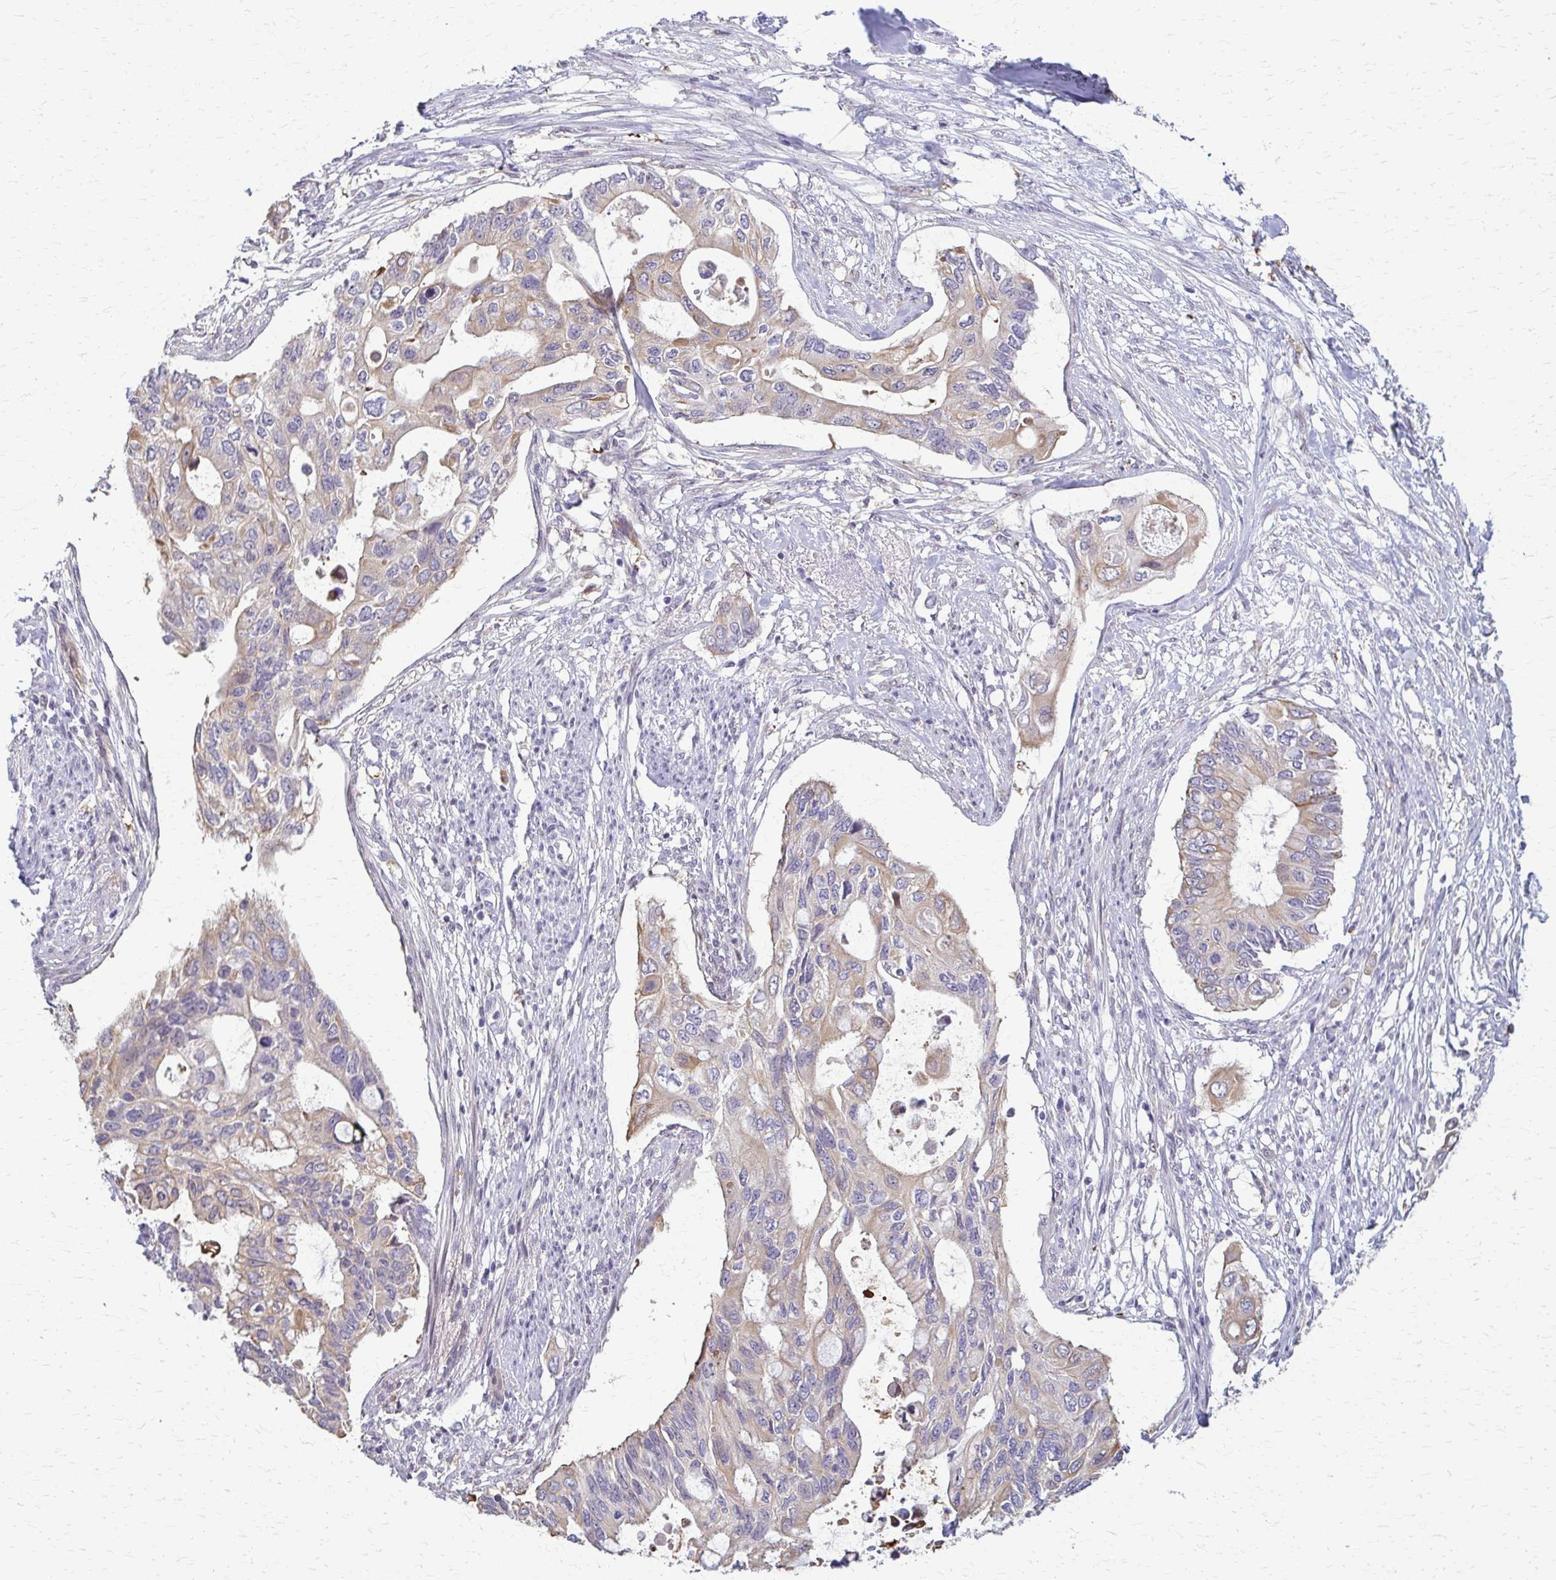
{"staining": {"intensity": "weak", "quantity": "<25%", "location": "cytoplasmic/membranous"}, "tissue": "pancreatic cancer", "cell_type": "Tumor cells", "image_type": "cancer", "snomed": [{"axis": "morphology", "description": "Adenocarcinoma, NOS"}, {"axis": "topography", "description": "Pancreas"}], "caption": "Immunohistochemistry (IHC) photomicrograph of human pancreatic cancer stained for a protein (brown), which reveals no expression in tumor cells.", "gene": "ZNF34", "patient": {"sex": "female", "age": 63}}